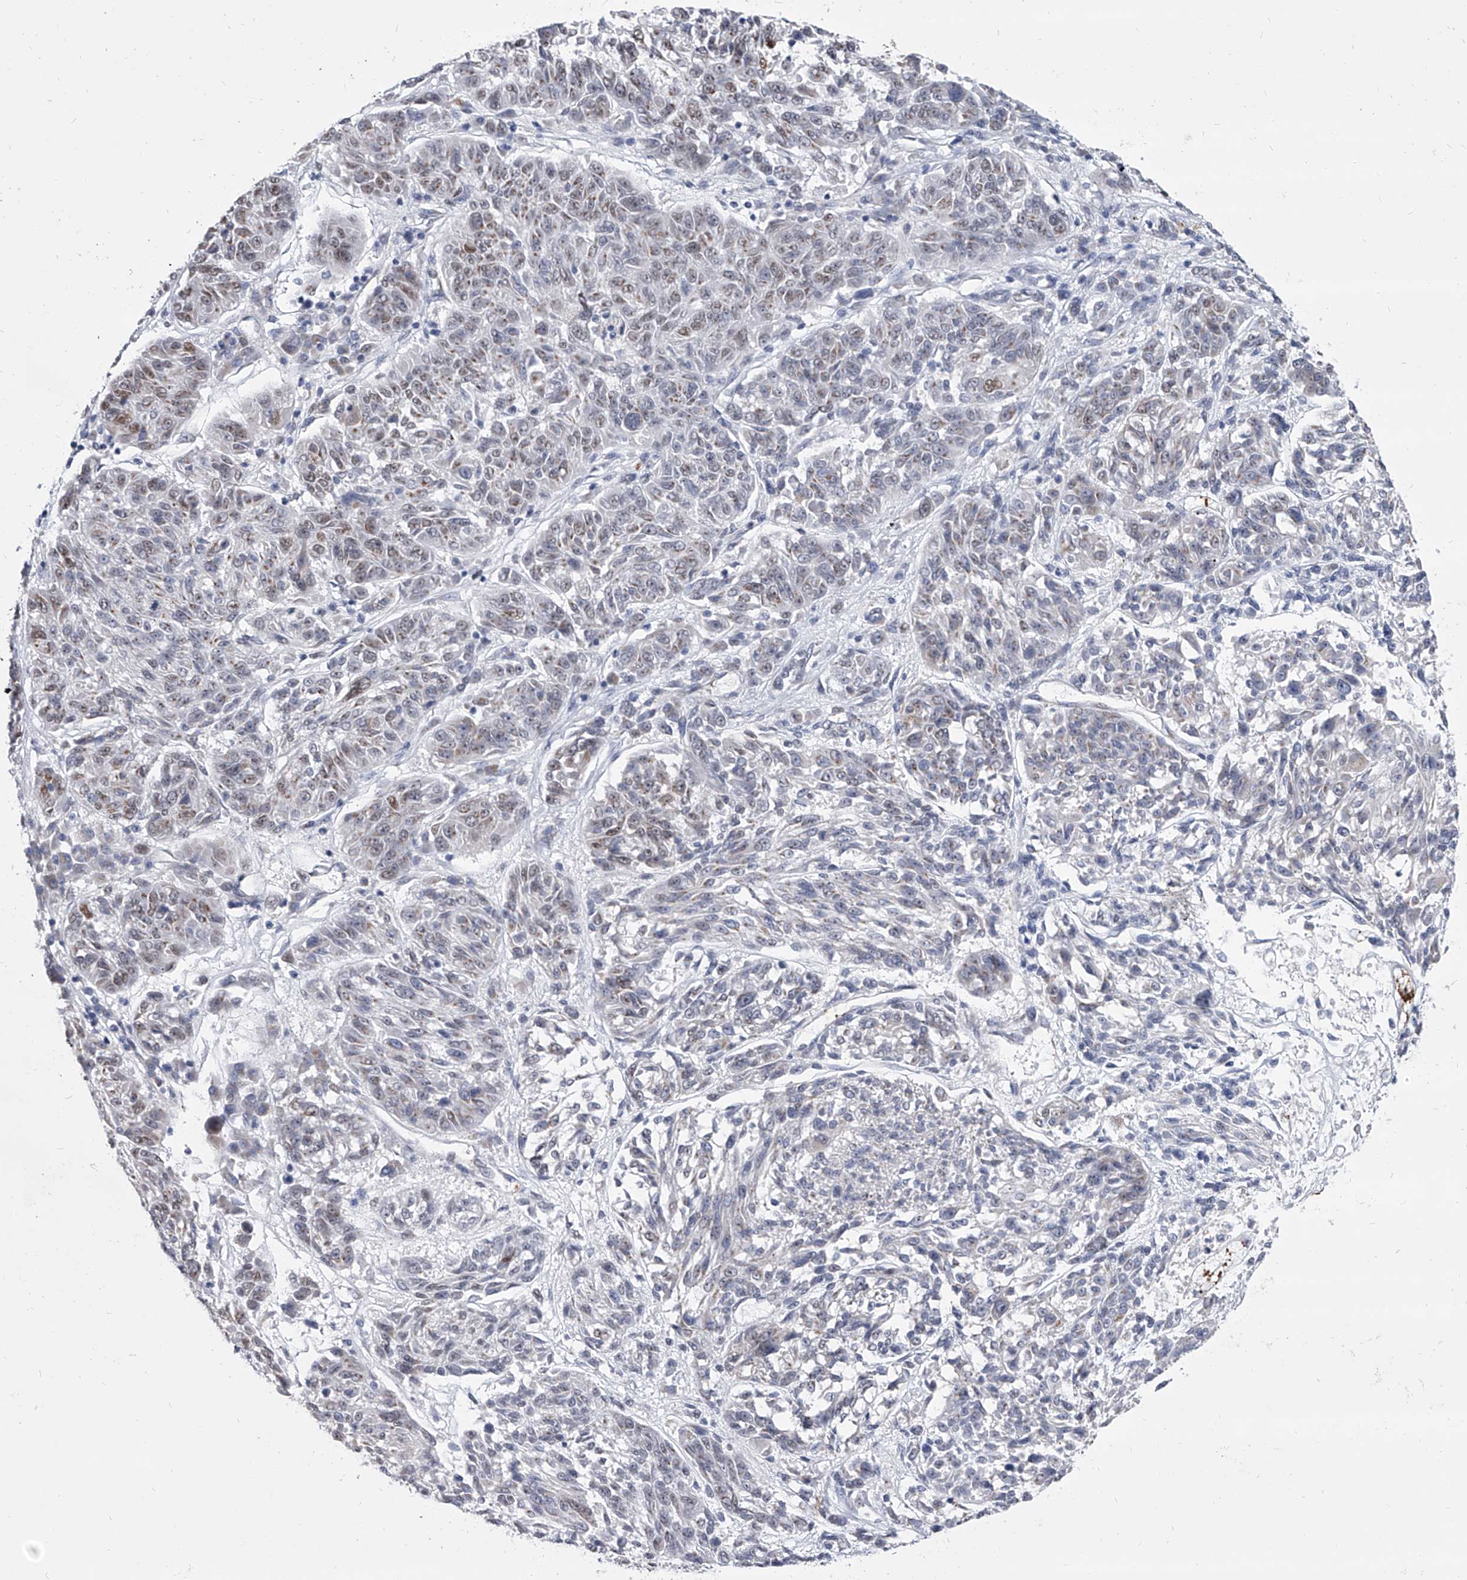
{"staining": {"intensity": "weak", "quantity": "<25%", "location": "cytoplasmic/membranous,nuclear"}, "tissue": "melanoma", "cell_type": "Tumor cells", "image_type": "cancer", "snomed": [{"axis": "morphology", "description": "Malignant melanoma, NOS"}, {"axis": "topography", "description": "Skin"}], "caption": "Tumor cells are negative for brown protein staining in malignant melanoma.", "gene": "EVA1C", "patient": {"sex": "male", "age": 53}}